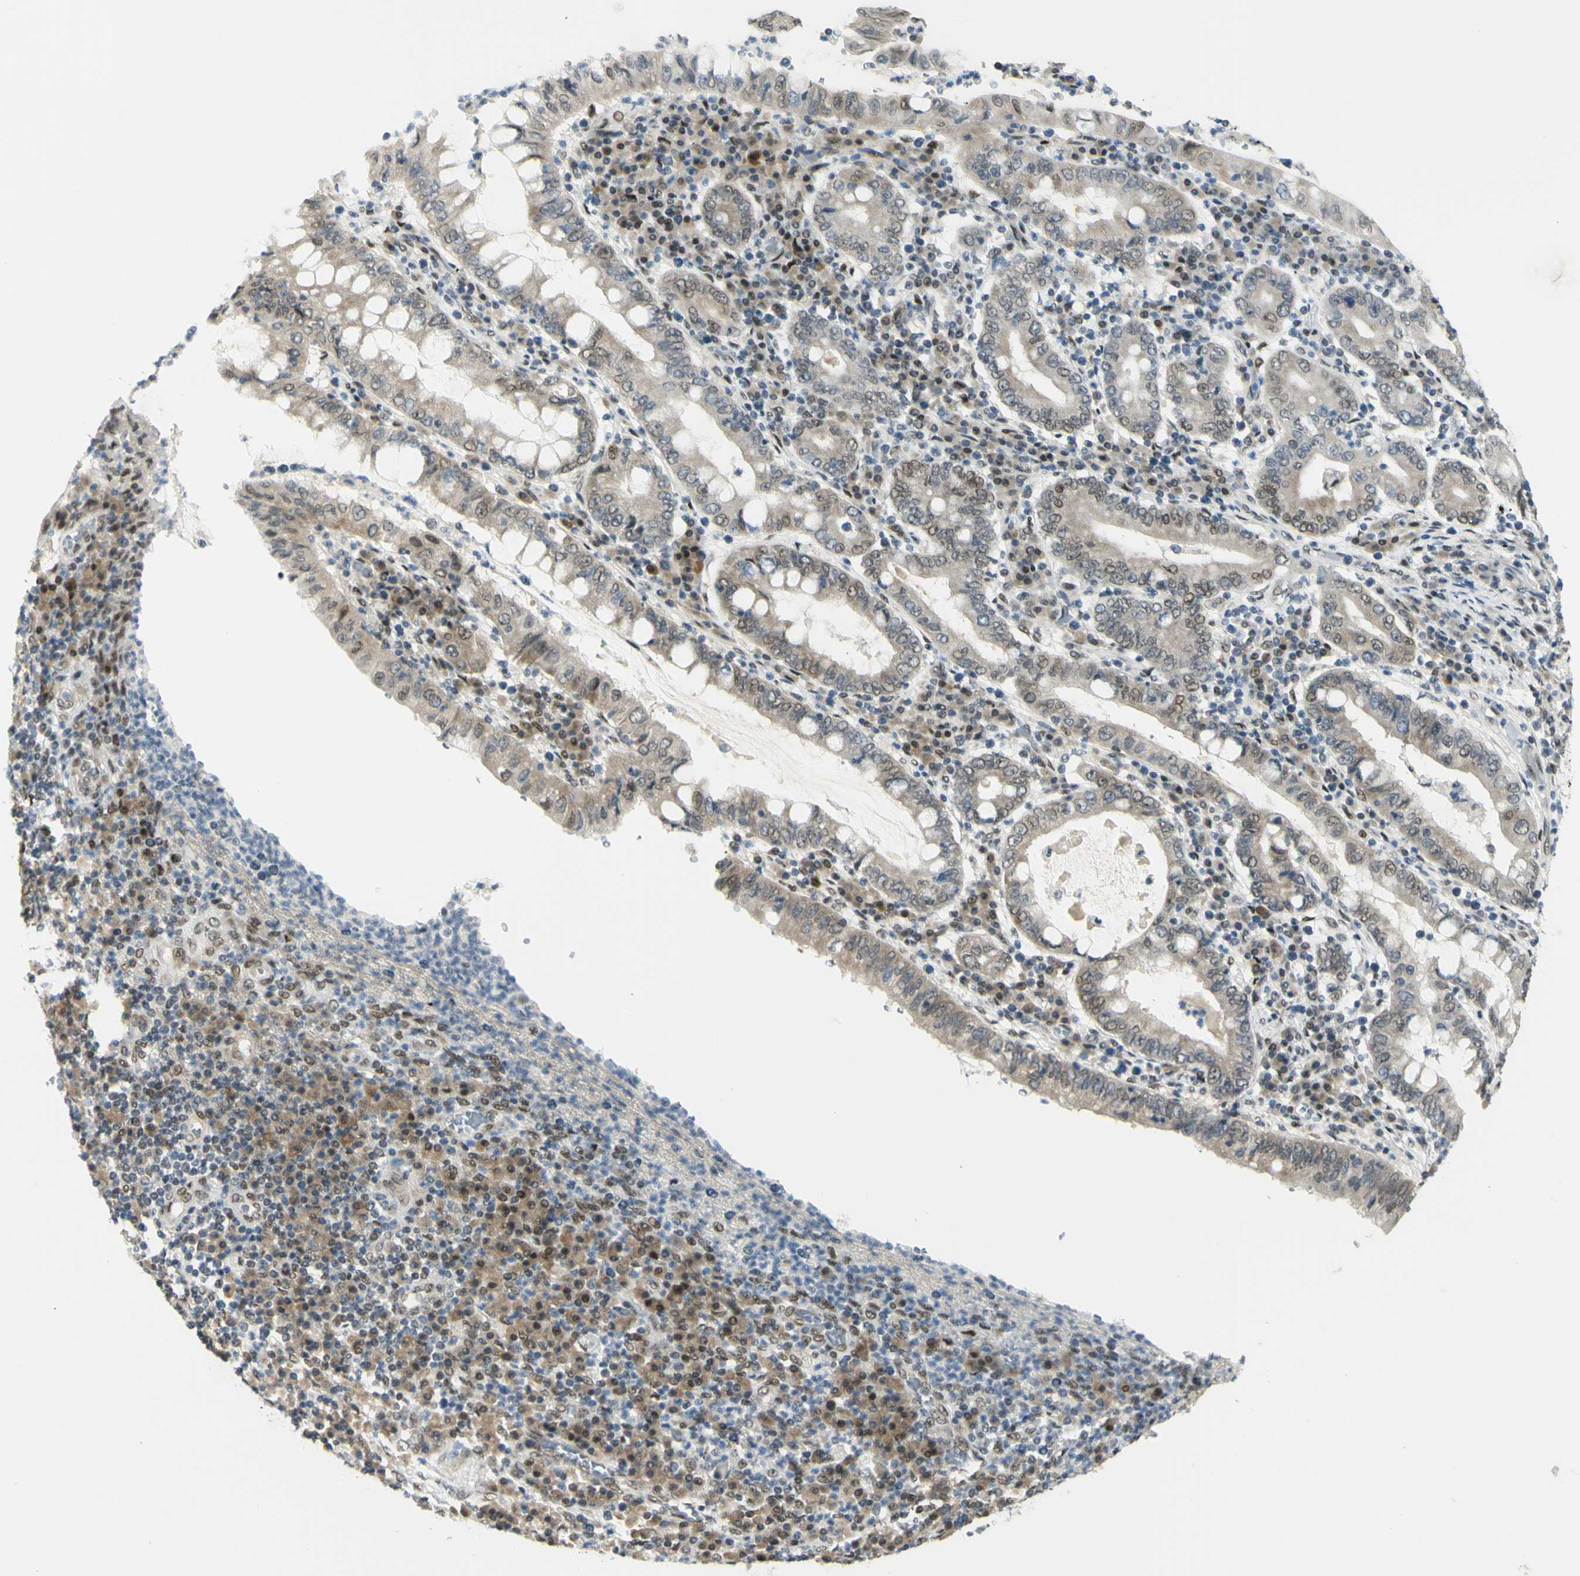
{"staining": {"intensity": "moderate", "quantity": ">75%", "location": "cytoplasmic/membranous,nuclear"}, "tissue": "stomach cancer", "cell_type": "Tumor cells", "image_type": "cancer", "snomed": [{"axis": "morphology", "description": "Normal tissue, NOS"}, {"axis": "morphology", "description": "Adenocarcinoma, NOS"}, {"axis": "topography", "description": "Esophagus"}, {"axis": "topography", "description": "Stomach, upper"}, {"axis": "topography", "description": "Peripheral nerve tissue"}], "caption": "Protein expression analysis of human adenocarcinoma (stomach) reveals moderate cytoplasmic/membranous and nuclear positivity in about >75% of tumor cells.", "gene": "DDX1", "patient": {"sex": "male", "age": 62}}